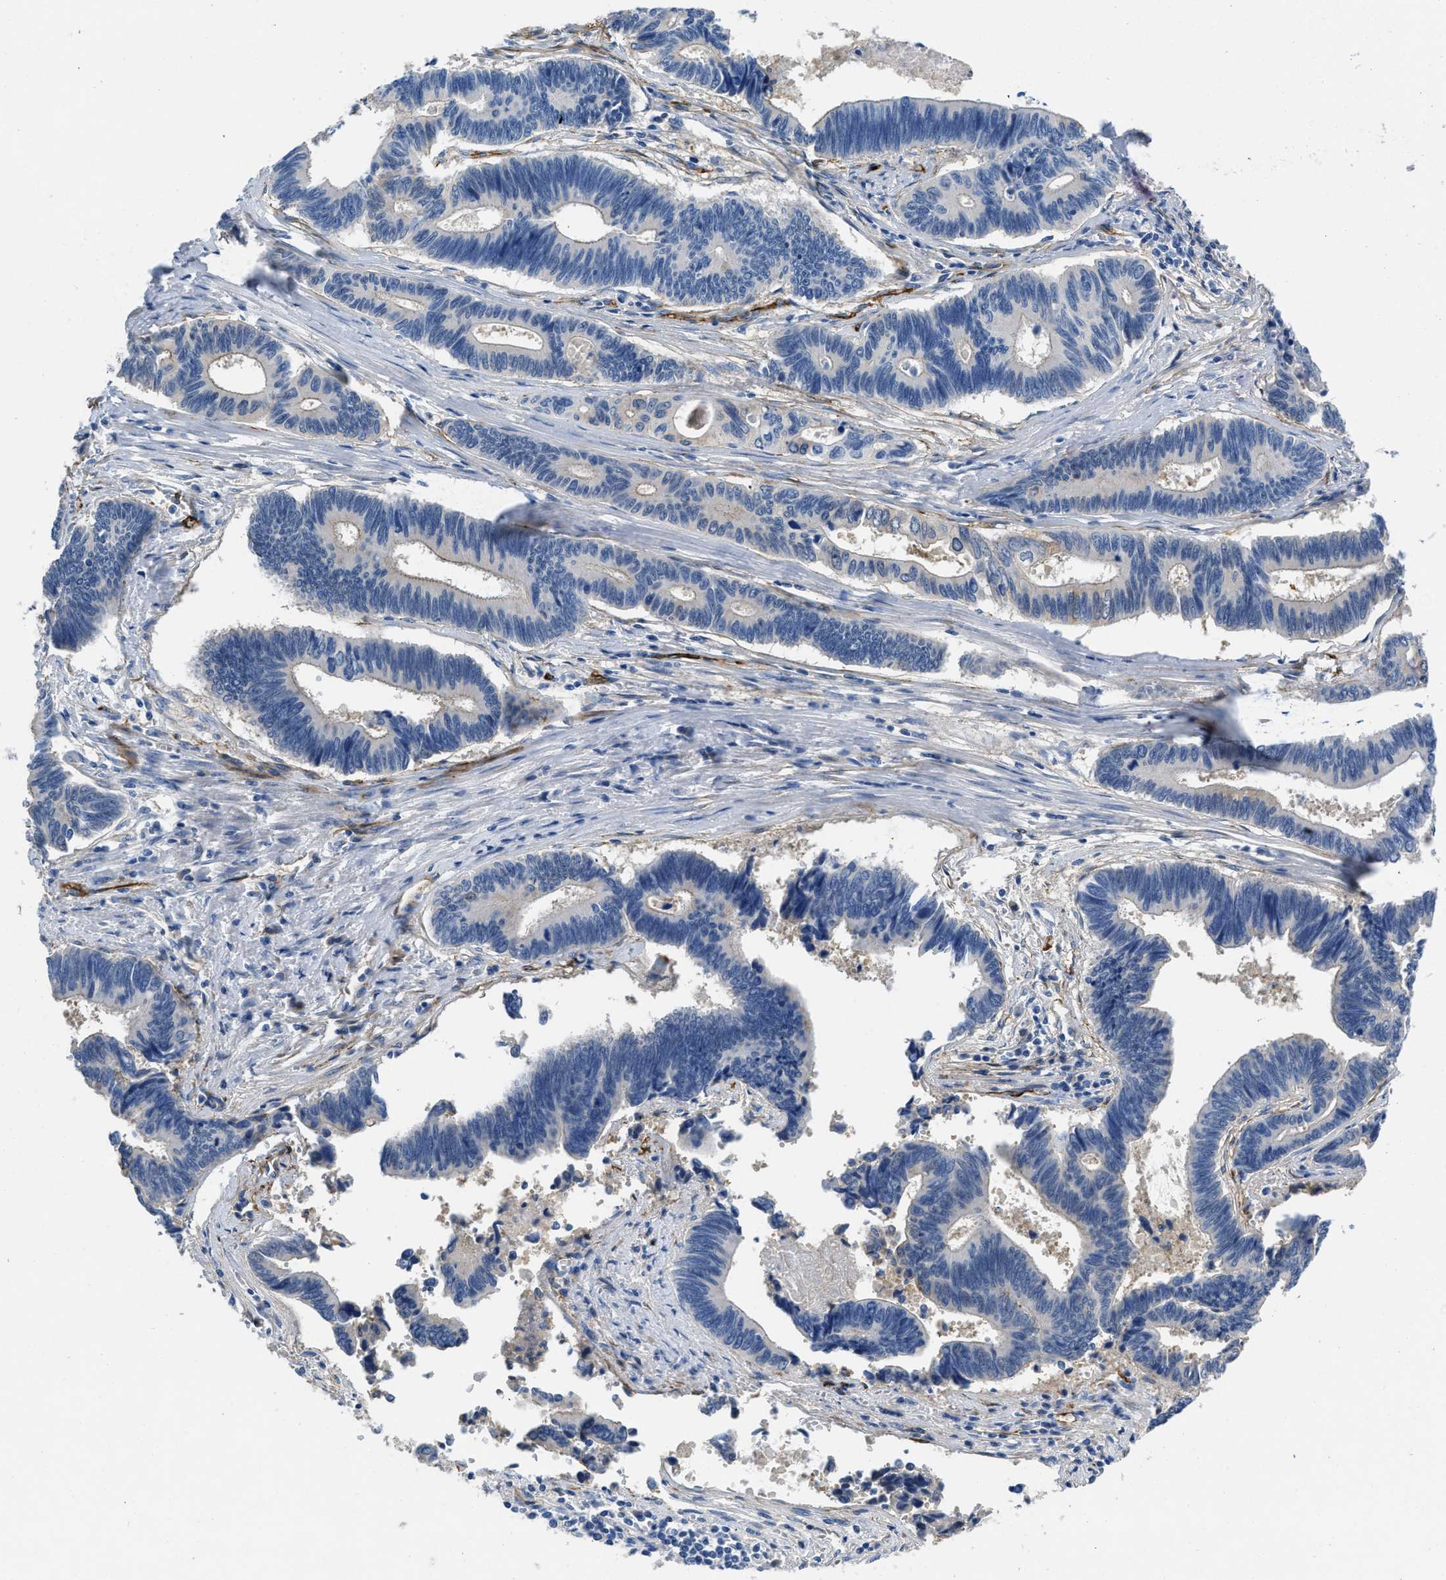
{"staining": {"intensity": "negative", "quantity": "none", "location": "none"}, "tissue": "pancreatic cancer", "cell_type": "Tumor cells", "image_type": "cancer", "snomed": [{"axis": "morphology", "description": "Adenocarcinoma, NOS"}, {"axis": "topography", "description": "Pancreas"}], "caption": "Photomicrograph shows no protein positivity in tumor cells of pancreatic cancer (adenocarcinoma) tissue. (Immunohistochemistry (ihc), brightfield microscopy, high magnification).", "gene": "SPEG", "patient": {"sex": "female", "age": 70}}